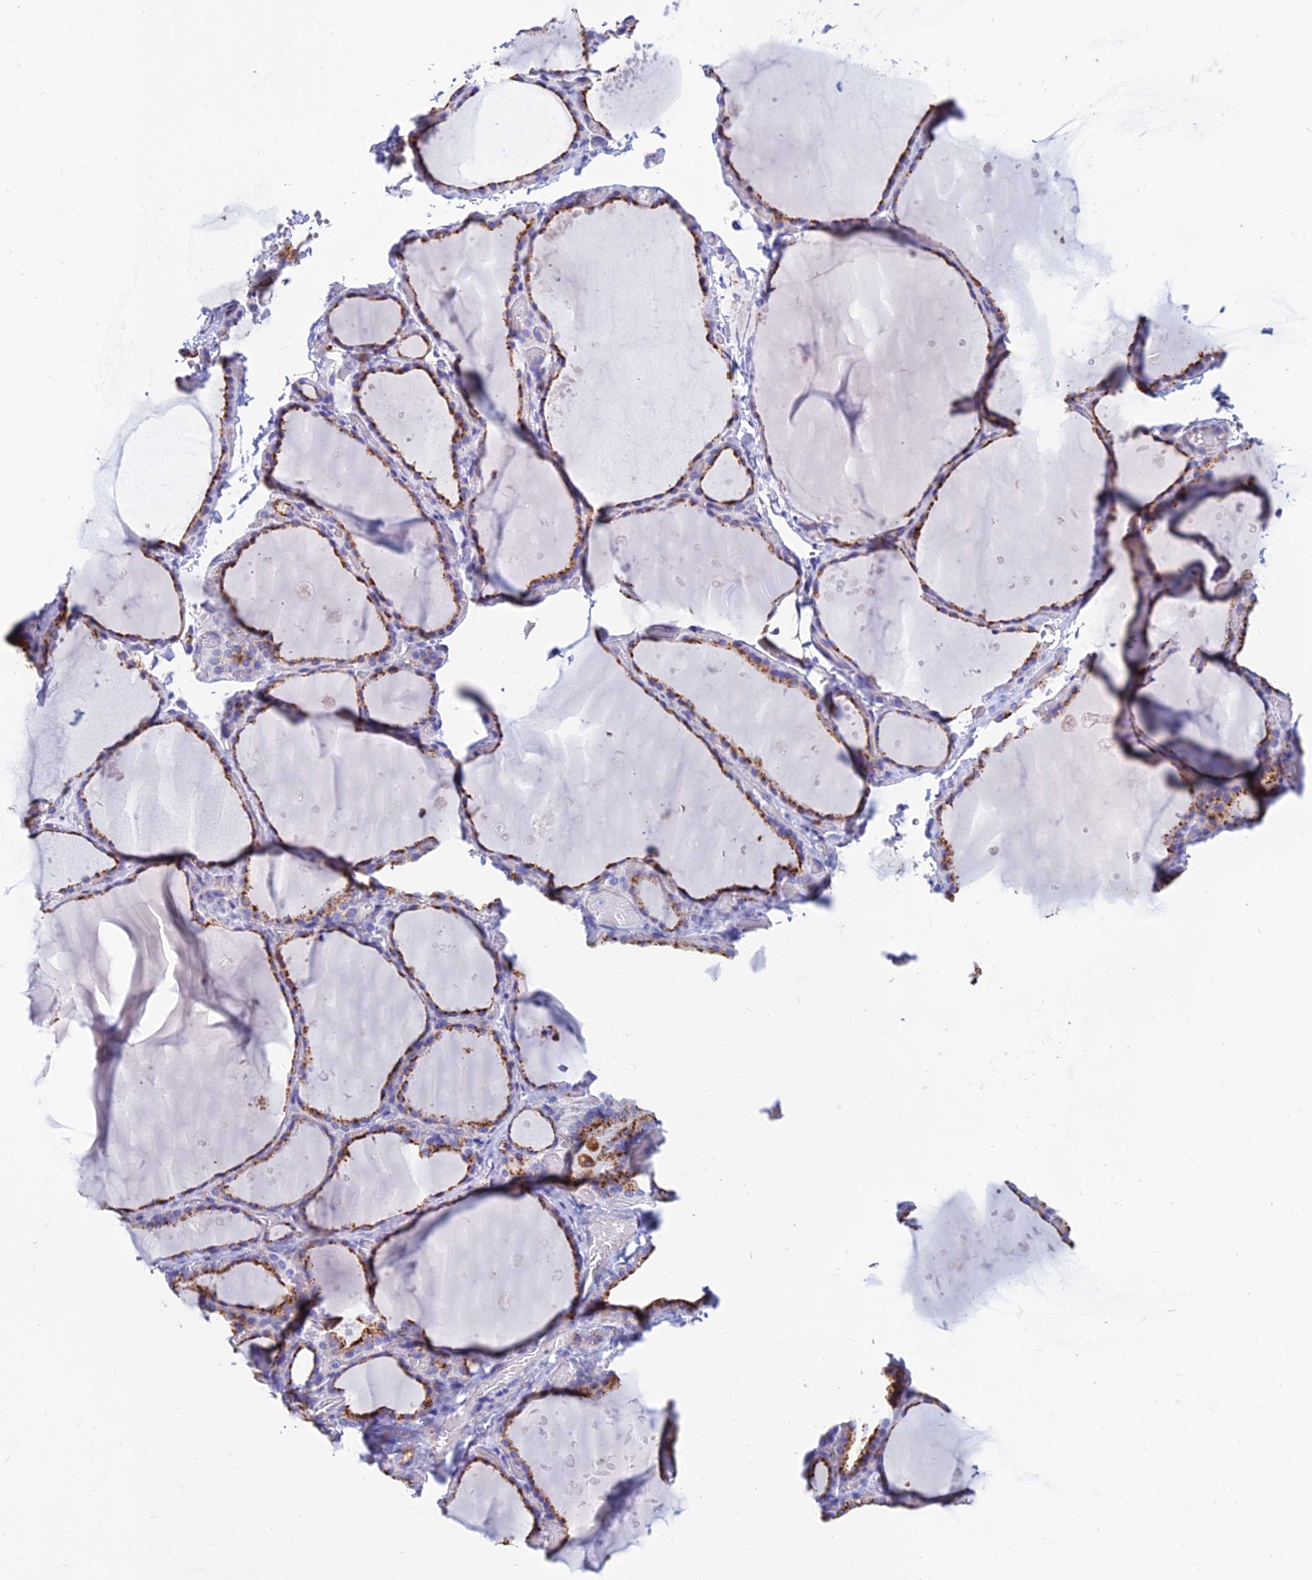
{"staining": {"intensity": "strong", "quantity": ">75%", "location": "cytoplasmic/membranous"}, "tissue": "thyroid gland", "cell_type": "Glandular cells", "image_type": "normal", "snomed": [{"axis": "morphology", "description": "Normal tissue, NOS"}, {"axis": "topography", "description": "Thyroid gland"}], "caption": "Glandular cells exhibit high levels of strong cytoplasmic/membranous positivity in approximately >75% of cells in benign thyroid gland. (DAB IHC with brightfield microscopy, high magnification).", "gene": "SPNS1", "patient": {"sex": "female", "age": 44}}